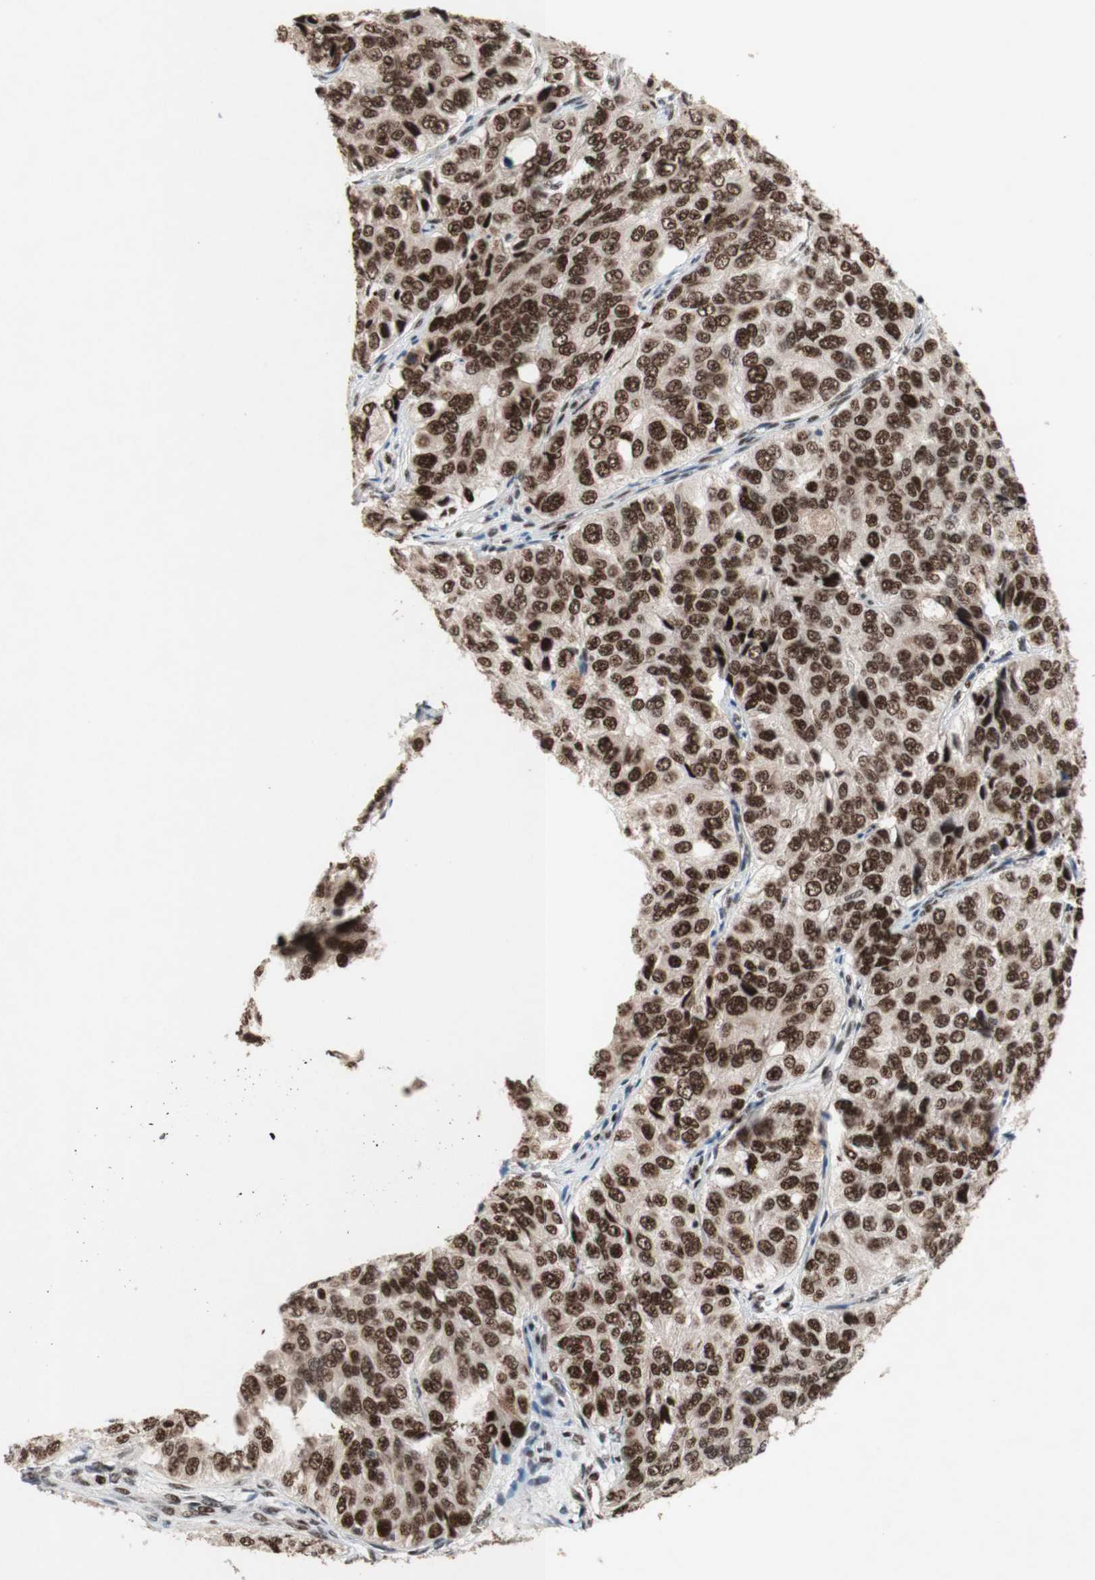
{"staining": {"intensity": "moderate", "quantity": ">75%", "location": "nuclear"}, "tissue": "ovarian cancer", "cell_type": "Tumor cells", "image_type": "cancer", "snomed": [{"axis": "morphology", "description": "Carcinoma, endometroid"}, {"axis": "topography", "description": "Ovary"}], "caption": "Protein analysis of ovarian cancer tissue demonstrates moderate nuclear expression in about >75% of tumor cells.", "gene": "TLE1", "patient": {"sex": "female", "age": 51}}